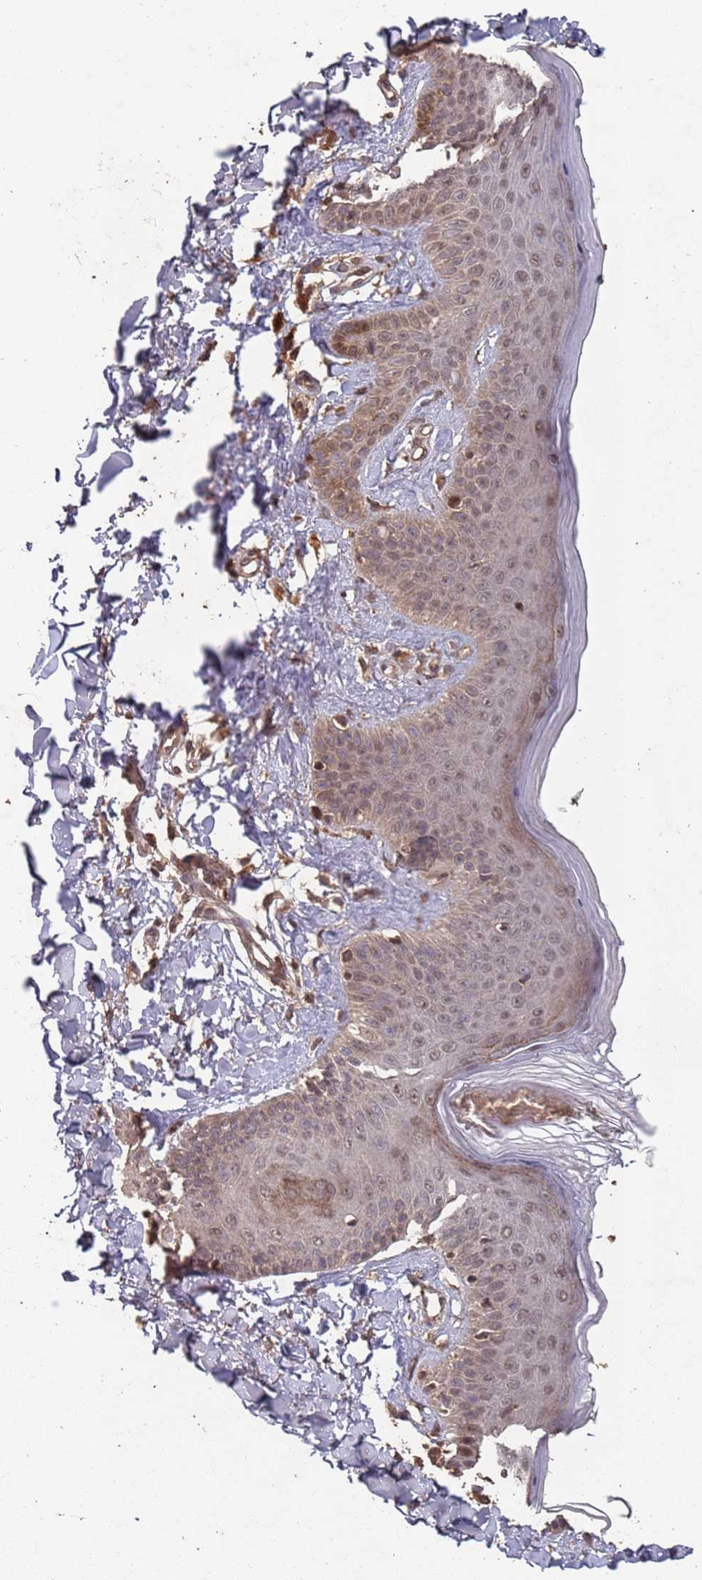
{"staining": {"intensity": "moderate", "quantity": ">75%", "location": "cytoplasmic/membranous,nuclear"}, "tissue": "skin", "cell_type": "Fibroblasts", "image_type": "normal", "snomed": [{"axis": "morphology", "description": "Normal tissue, NOS"}, {"axis": "topography", "description": "Skin"}], "caption": "About >75% of fibroblasts in benign skin show moderate cytoplasmic/membranous,nuclear protein positivity as visualized by brown immunohistochemical staining.", "gene": "FRAT1", "patient": {"sex": "male", "age": 52}}